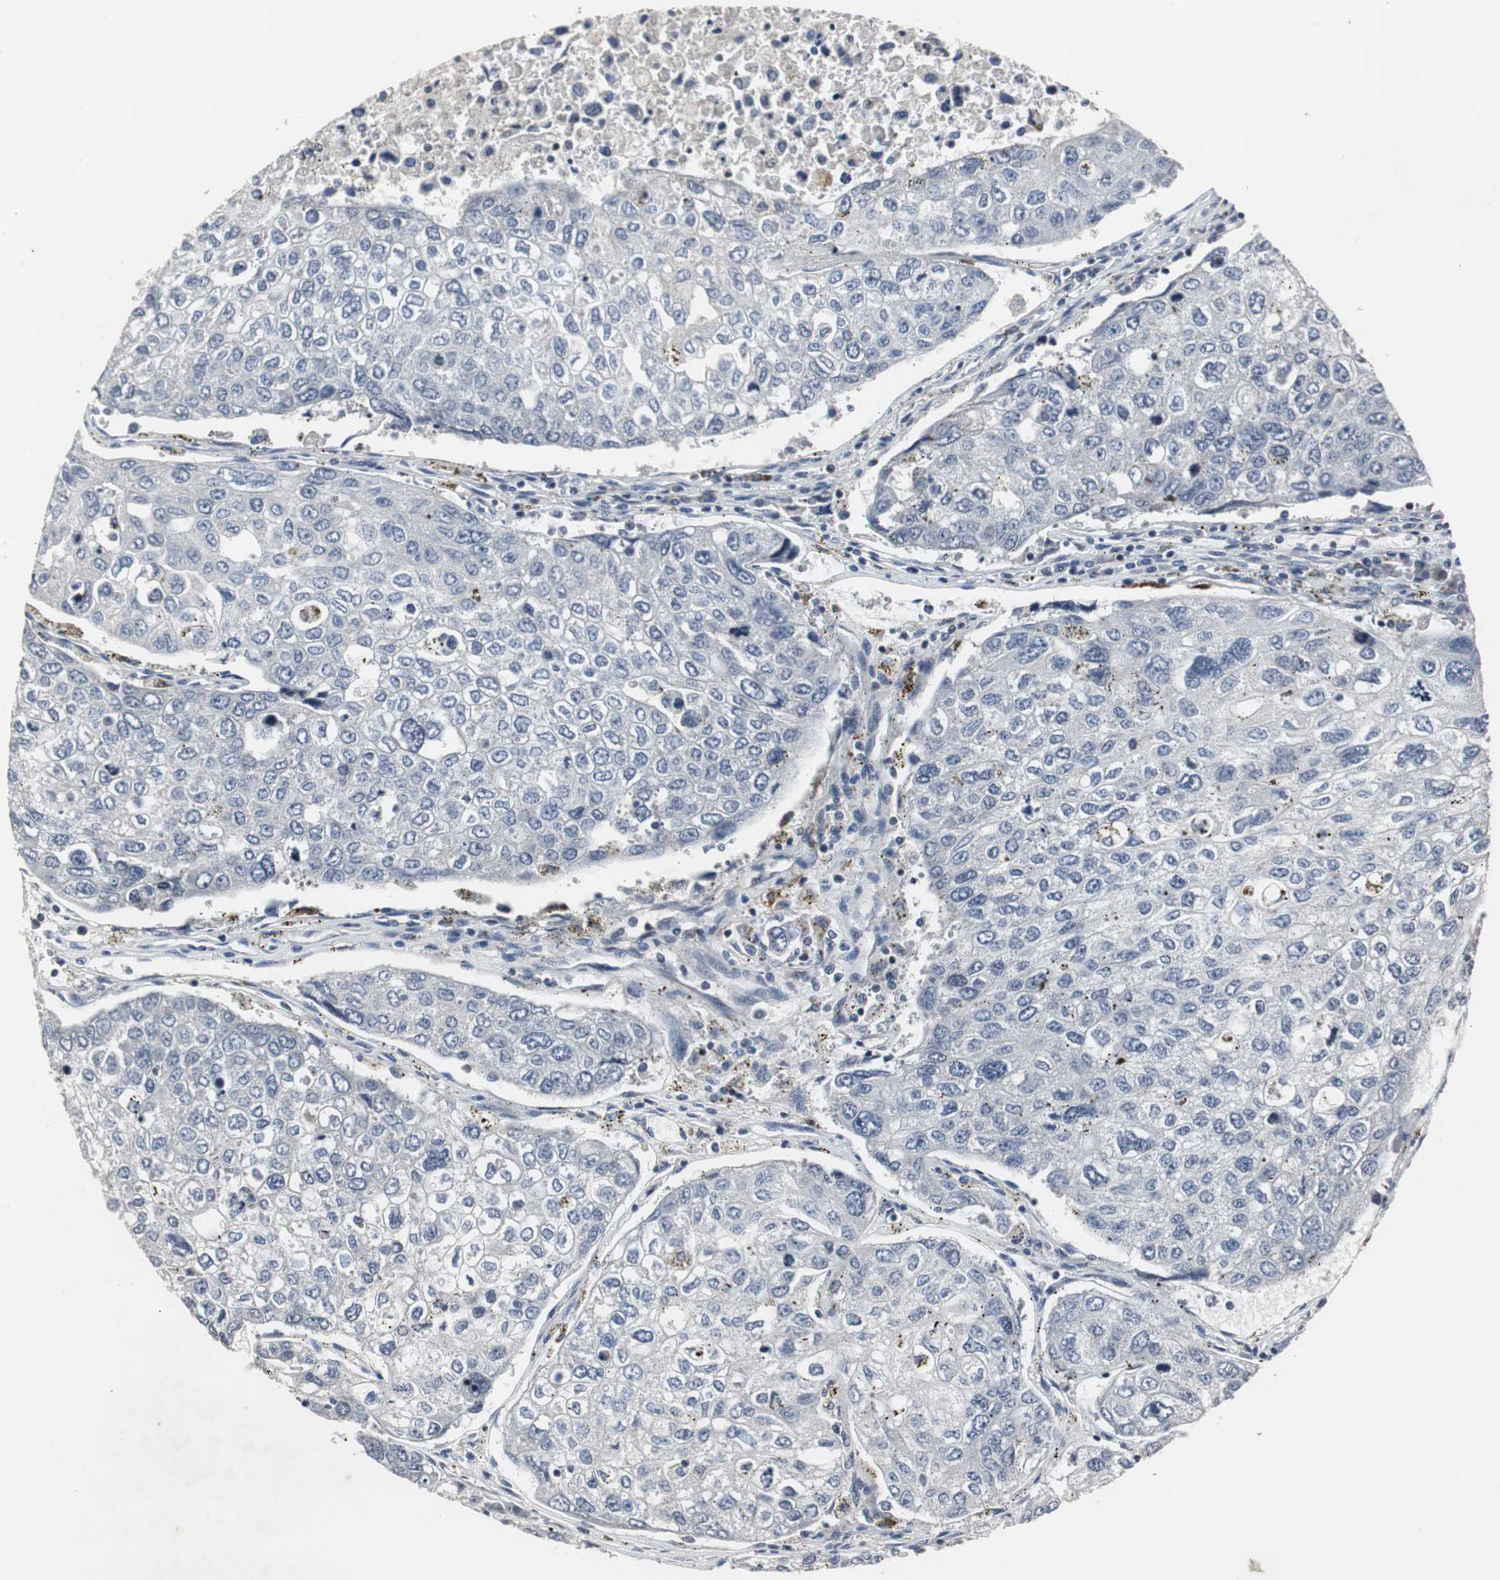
{"staining": {"intensity": "negative", "quantity": "none", "location": "none"}, "tissue": "urothelial cancer", "cell_type": "Tumor cells", "image_type": "cancer", "snomed": [{"axis": "morphology", "description": "Urothelial carcinoma, High grade"}, {"axis": "topography", "description": "Lymph node"}, {"axis": "topography", "description": "Urinary bladder"}], "caption": "Immunohistochemistry (IHC) micrograph of human high-grade urothelial carcinoma stained for a protein (brown), which reveals no positivity in tumor cells.", "gene": "CRADD", "patient": {"sex": "male", "age": 51}}